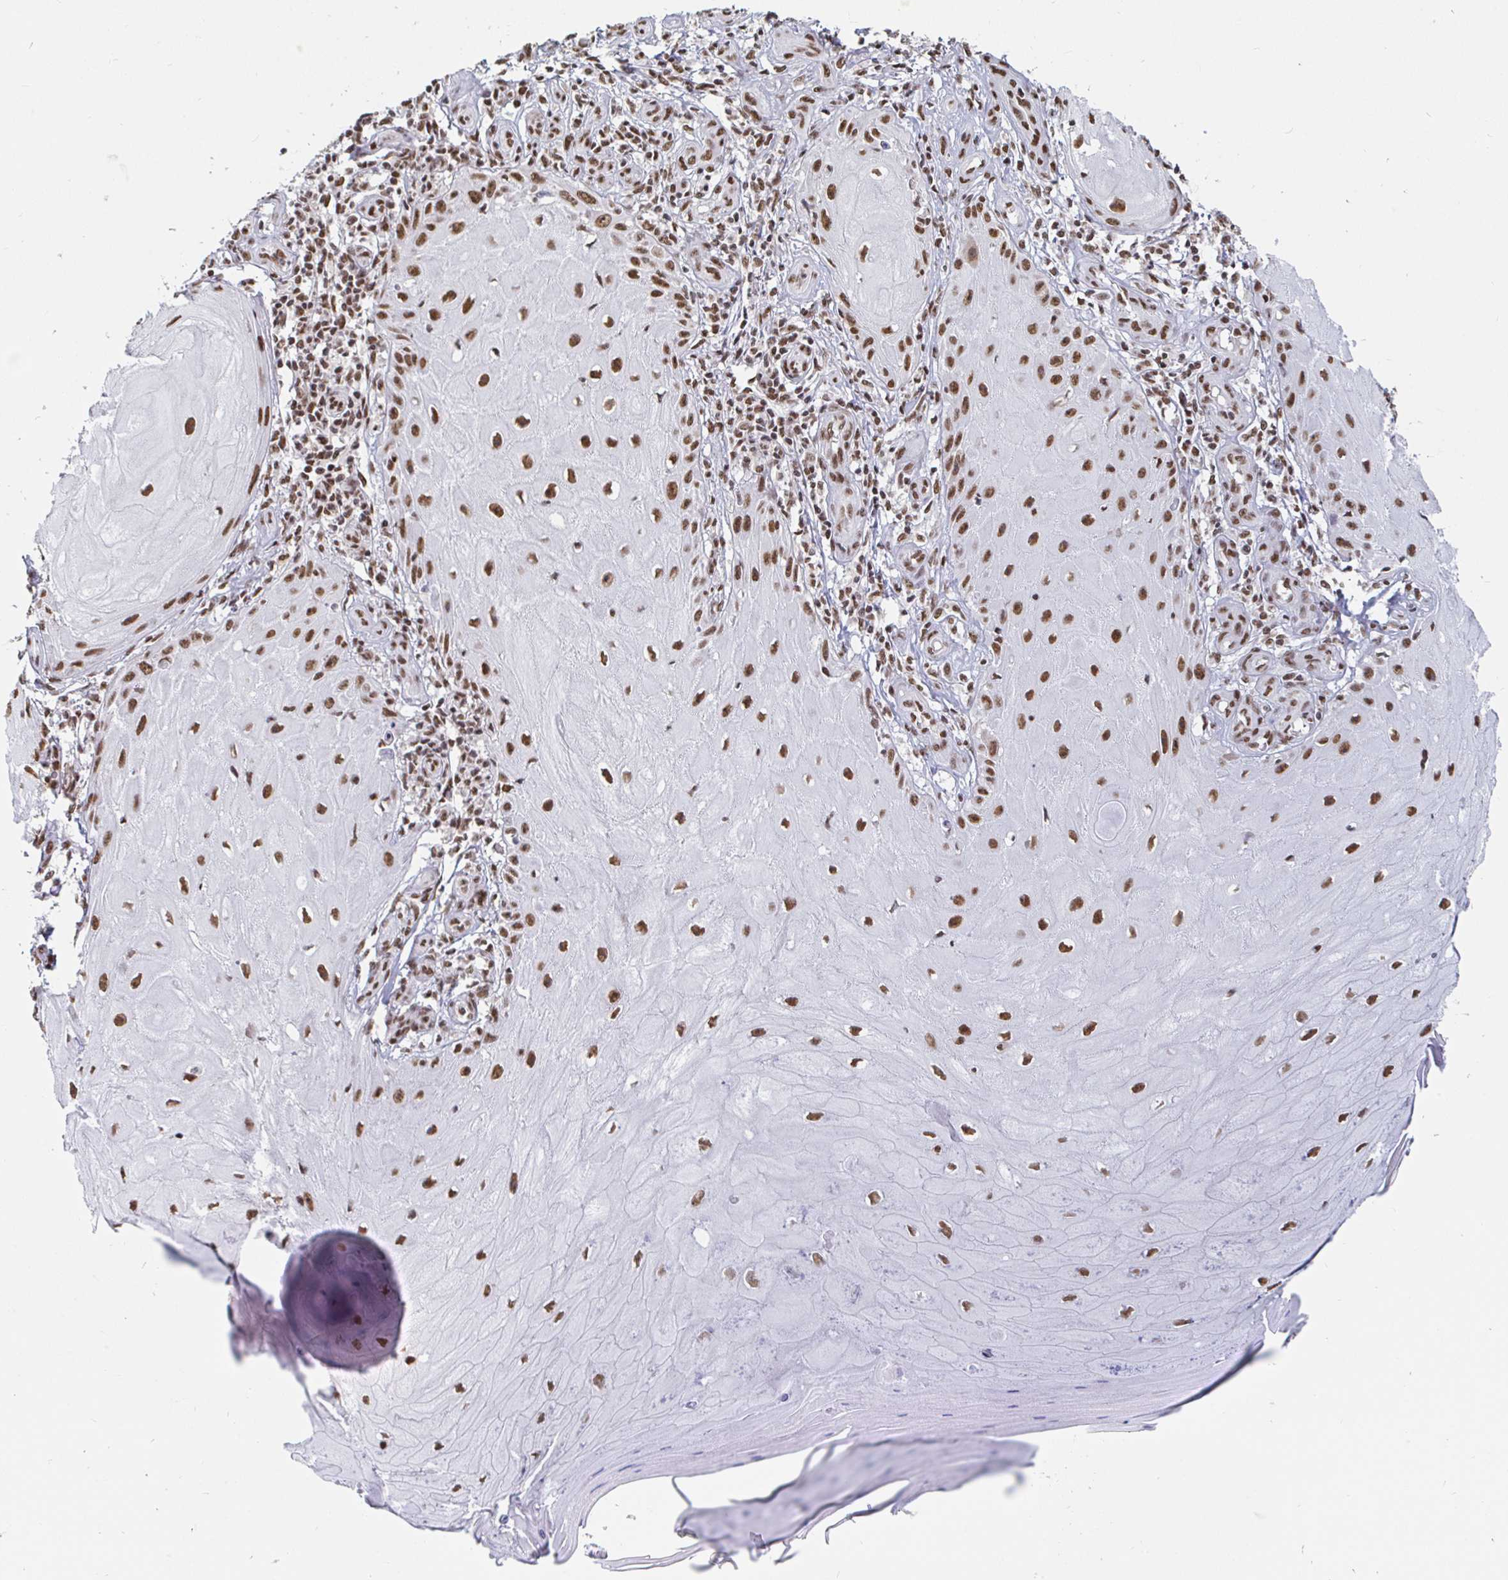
{"staining": {"intensity": "moderate", "quantity": ">75%", "location": "nuclear"}, "tissue": "skin cancer", "cell_type": "Tumor cells", "image_type": "cancer", "snomed": [{"axis": "morphology", "description": "Squamous cell carcinoma, NOS"}, {"axis": "topography", "description": "Skin"}], "caption": "A histopathology image of human skin cancer stained for a protein shows moderate nuclear brown staining in tumor cells.", "gene": "RBMX", "patient": {"sex": "female", "age": 77}}